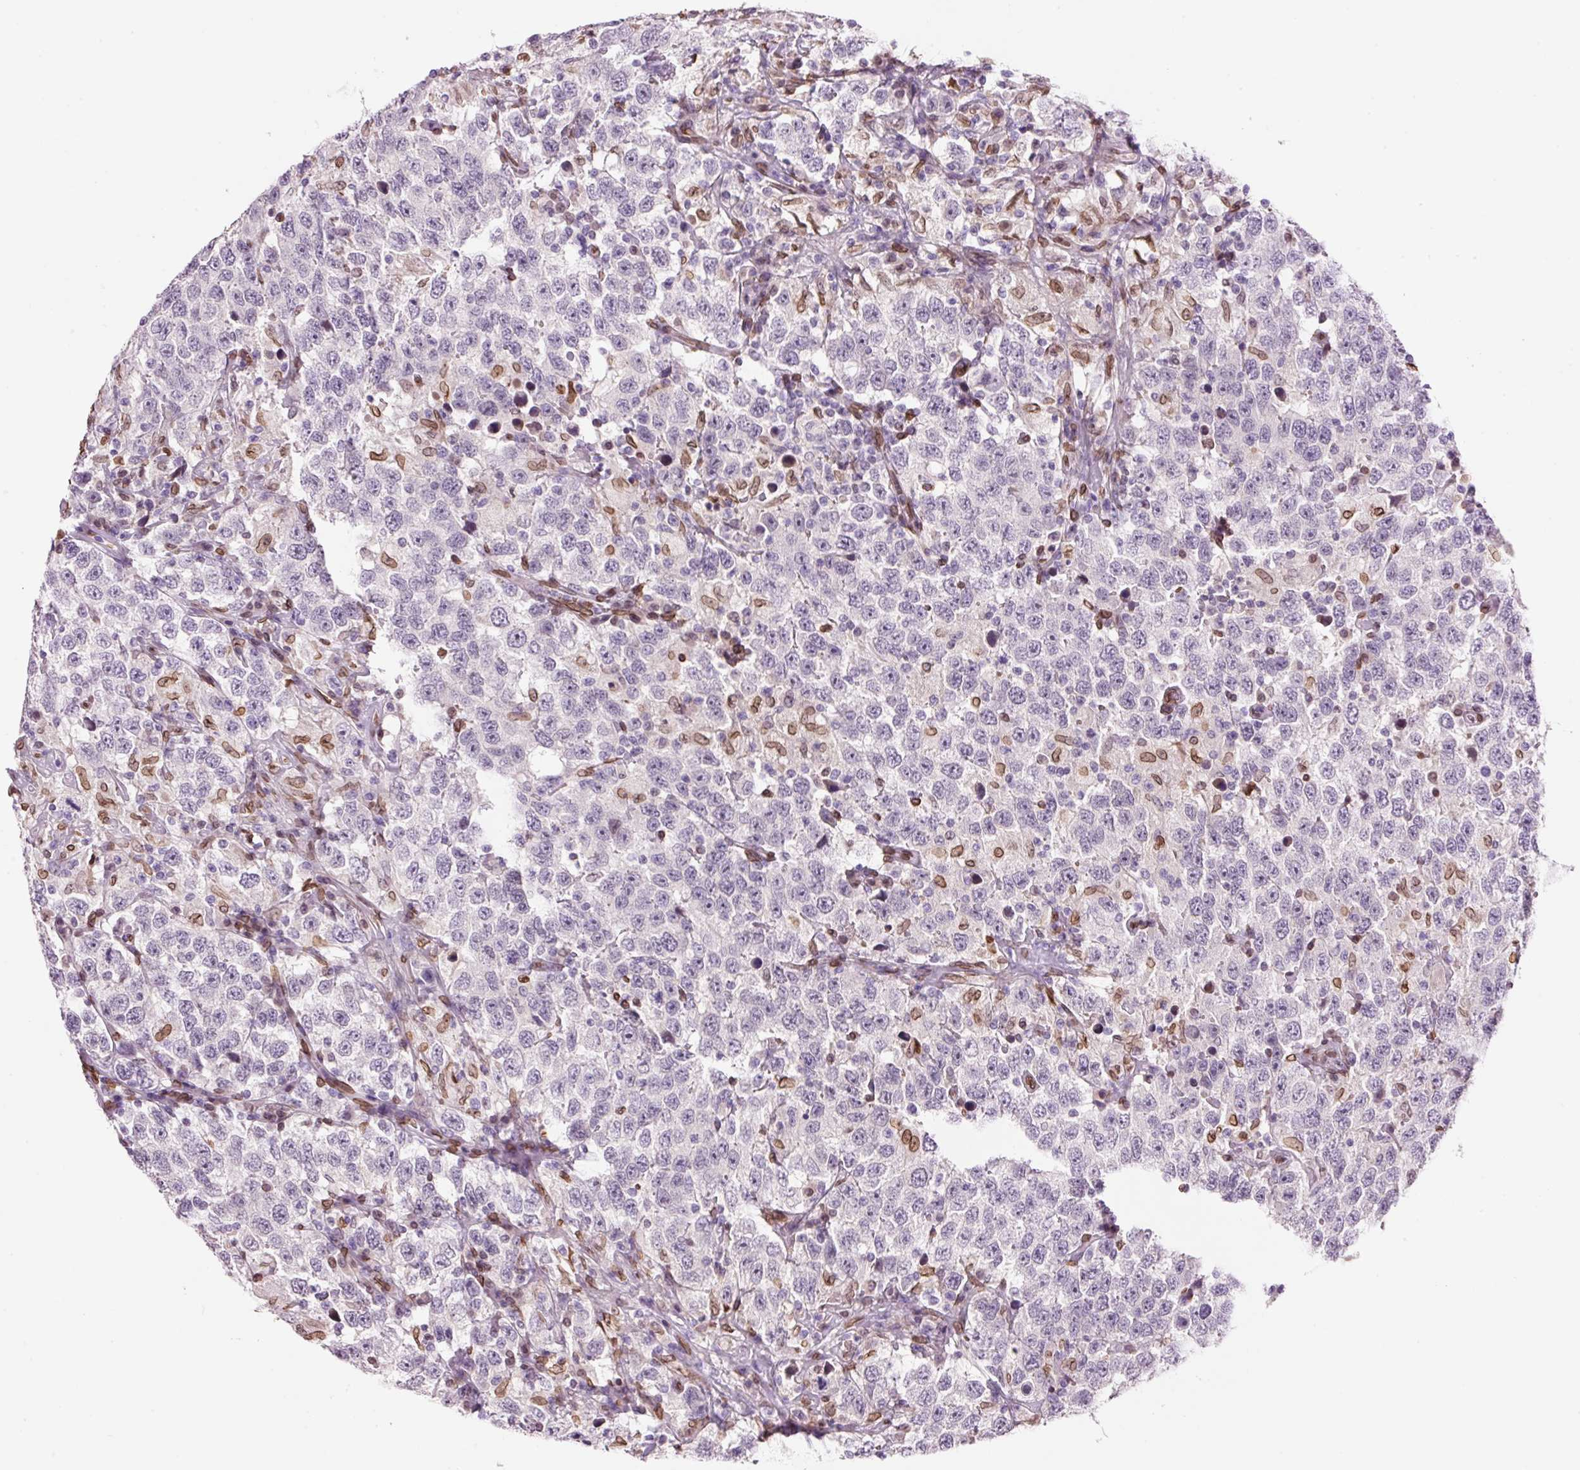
{"staining": {"intensity": "negative", "quantity": "none", "location": "none"}, "tissue": "testis cancer", "cell_type": "Tumor cells", "image_type": "cancer", "snomed": [{"axis": "morphology", "description": "Seminoma, NOS"}, {"axis": "topography", "description": "Testis"}], "caption": "This is an IHC photomicrograph of human testis seminoma. There is no staining in tumor cells.", "gene": "ZNF224", "patient": {"sex": "male", "age": 41}}